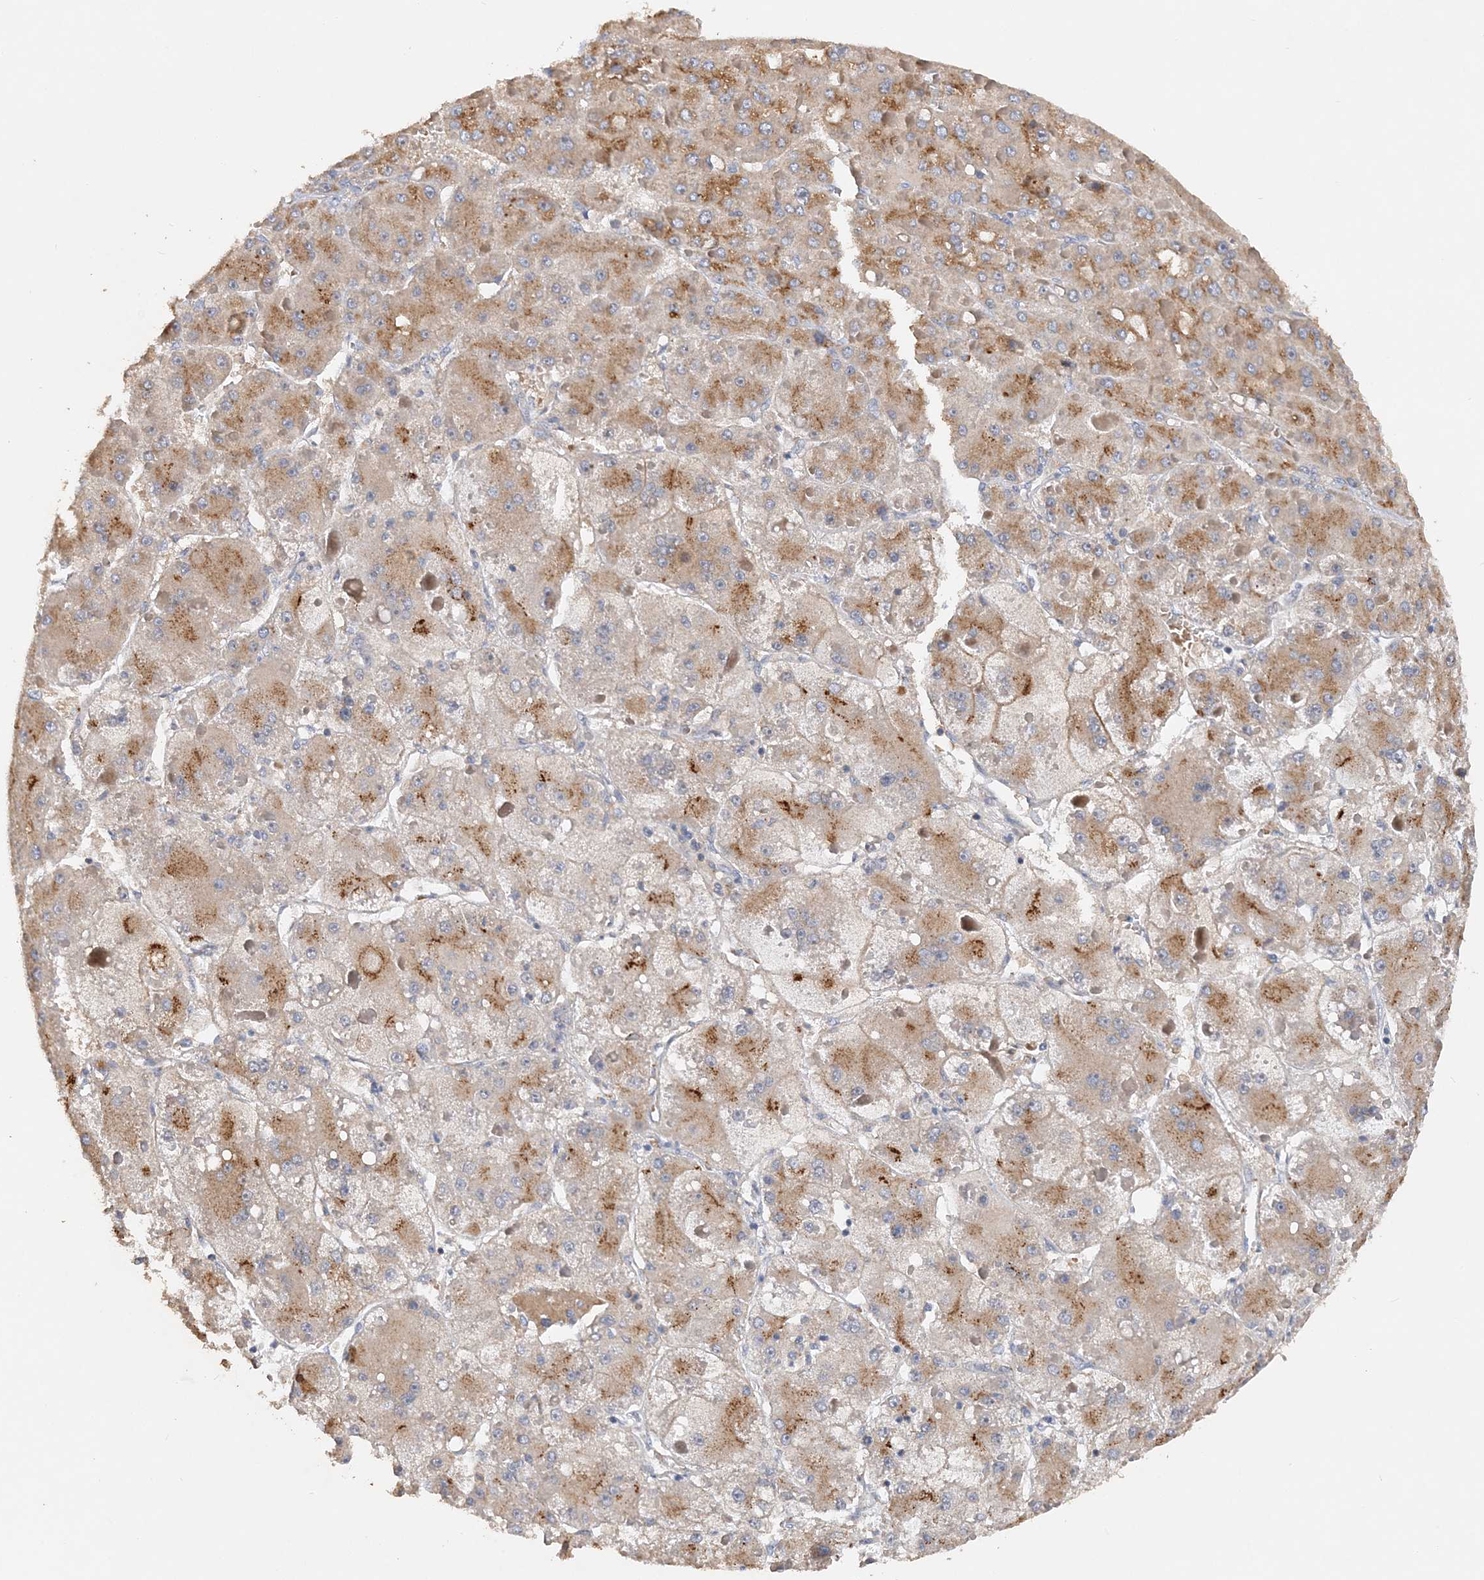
{"staining": {"intensity": "moderate", "quantity": ">75%", "location": "cytoplasmic/membranous"}, "tissue": "liver cancer", "cell_type": "Tumor cells", "image_type": "cancer", "snomed": [{"axis": "morphology", "description": "Carcinoma, Hepatocellular, NOS"}, {"axis": "topography", "description": "Liver"}], "caption": "Immunohistochemical staining of human liver cancer demonstrates medium levels of moderate cytoplasmic/membranous expression in about >75% of tumor cells. (Brightfield microscopy of DAB IHC at high magnification).", "gene": "GRINA", "patient": {"sex": "female", "age": 73}}